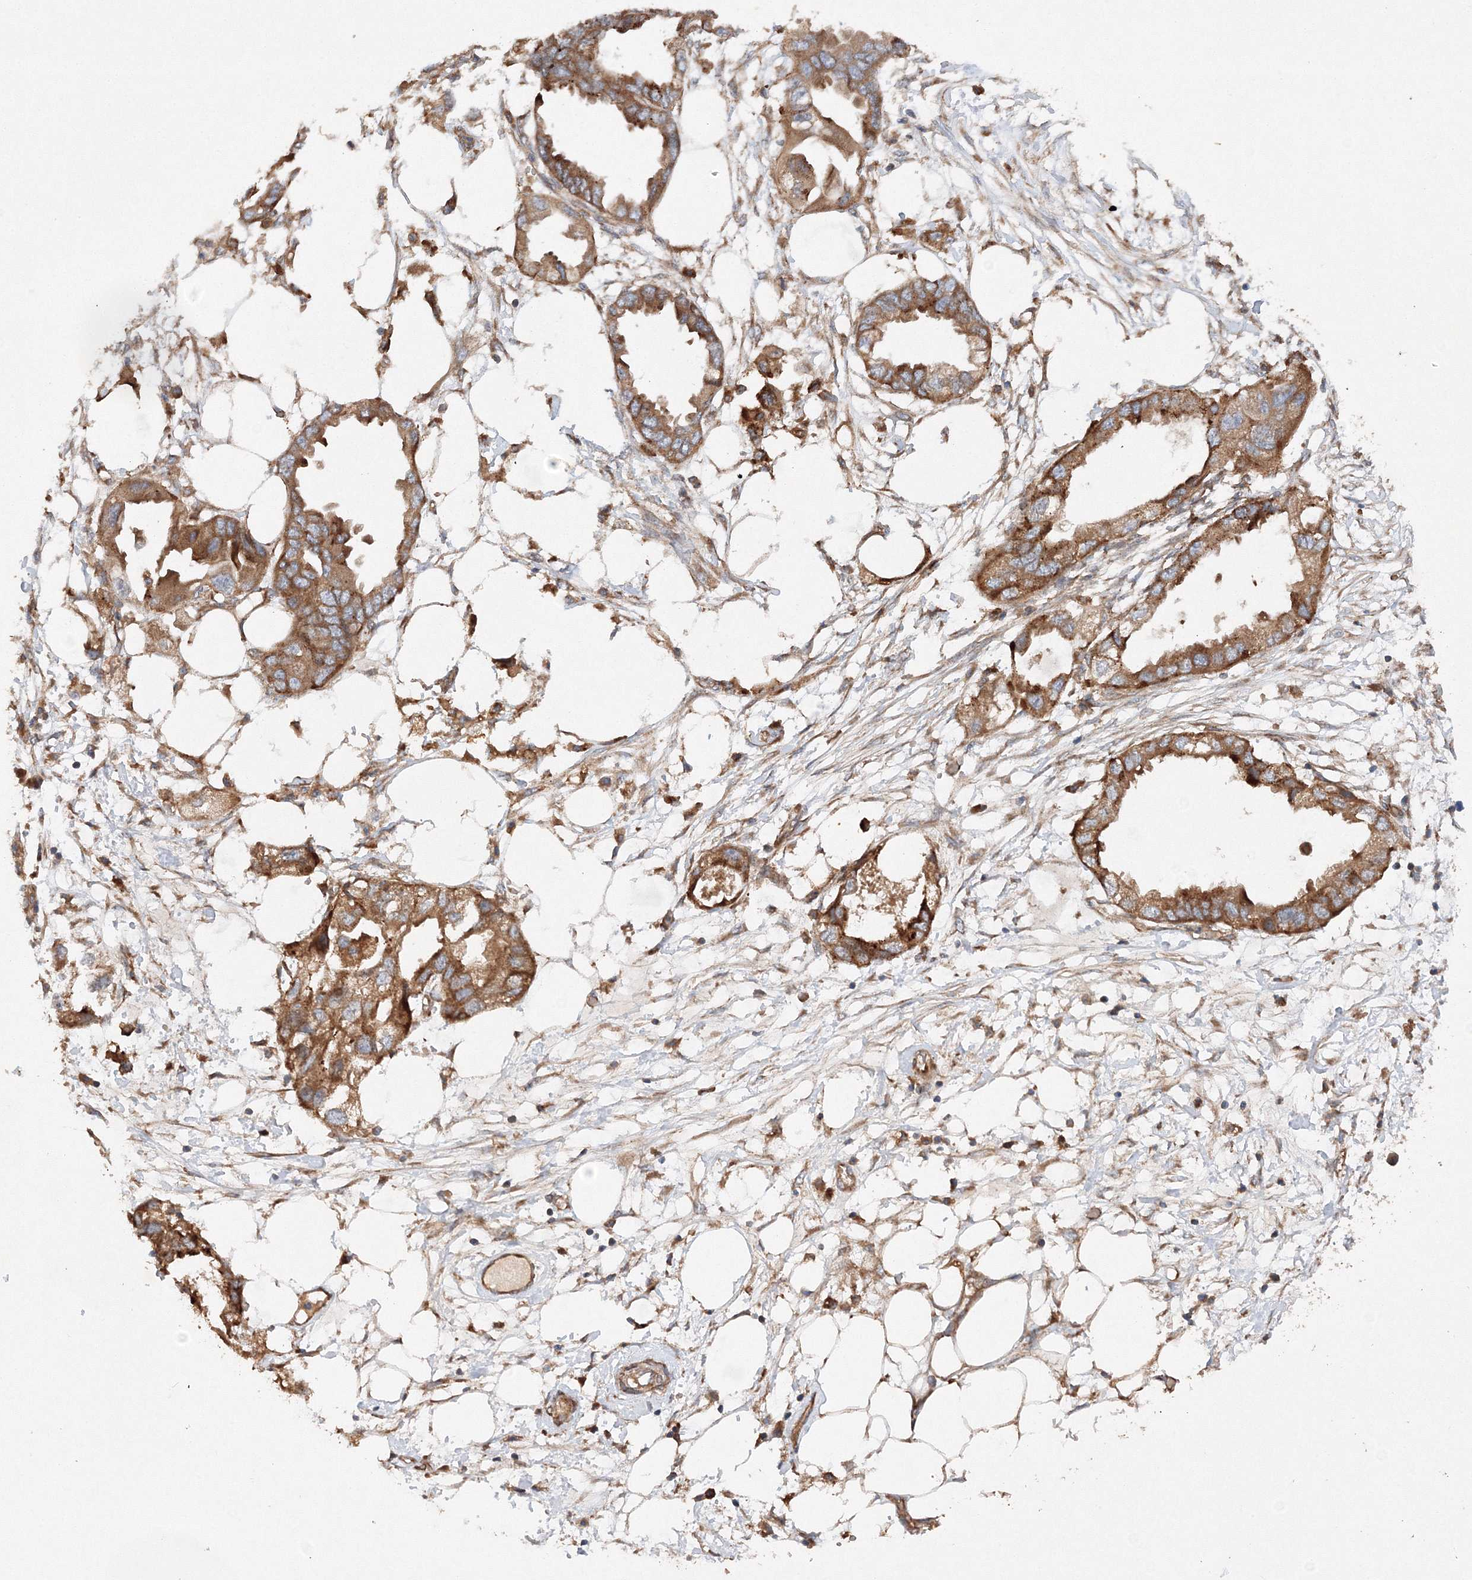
{"staining": {"intensity": "moderate", "quantity": ">75%", "location": "cytoplasmic/membranous"}, "tissue": "endometrial cancer", "cell_type": "Tumor cells", "image_type": "cancer", "snomed": [{"axis": "morphology", "description": "Adenocarcinoma, NOS"}, {"axis": "morphology", "description": "Adenocarcinoma, metastatic, NOS"}, {"axis": "topography", "description": "Adipose tissue"}, {"axis": "topography", "description": "Endometrium"}], "caption": "Protein staining of endometrial cancer tissue shows moderate cytoplasmic/membranous staining in about >75% of tumor cells. (brown staining indicates protein expression, while blue staining denotes nuclei).", "gene": "SLC36A1", "patient": {"sex": "female", "age": 67}}